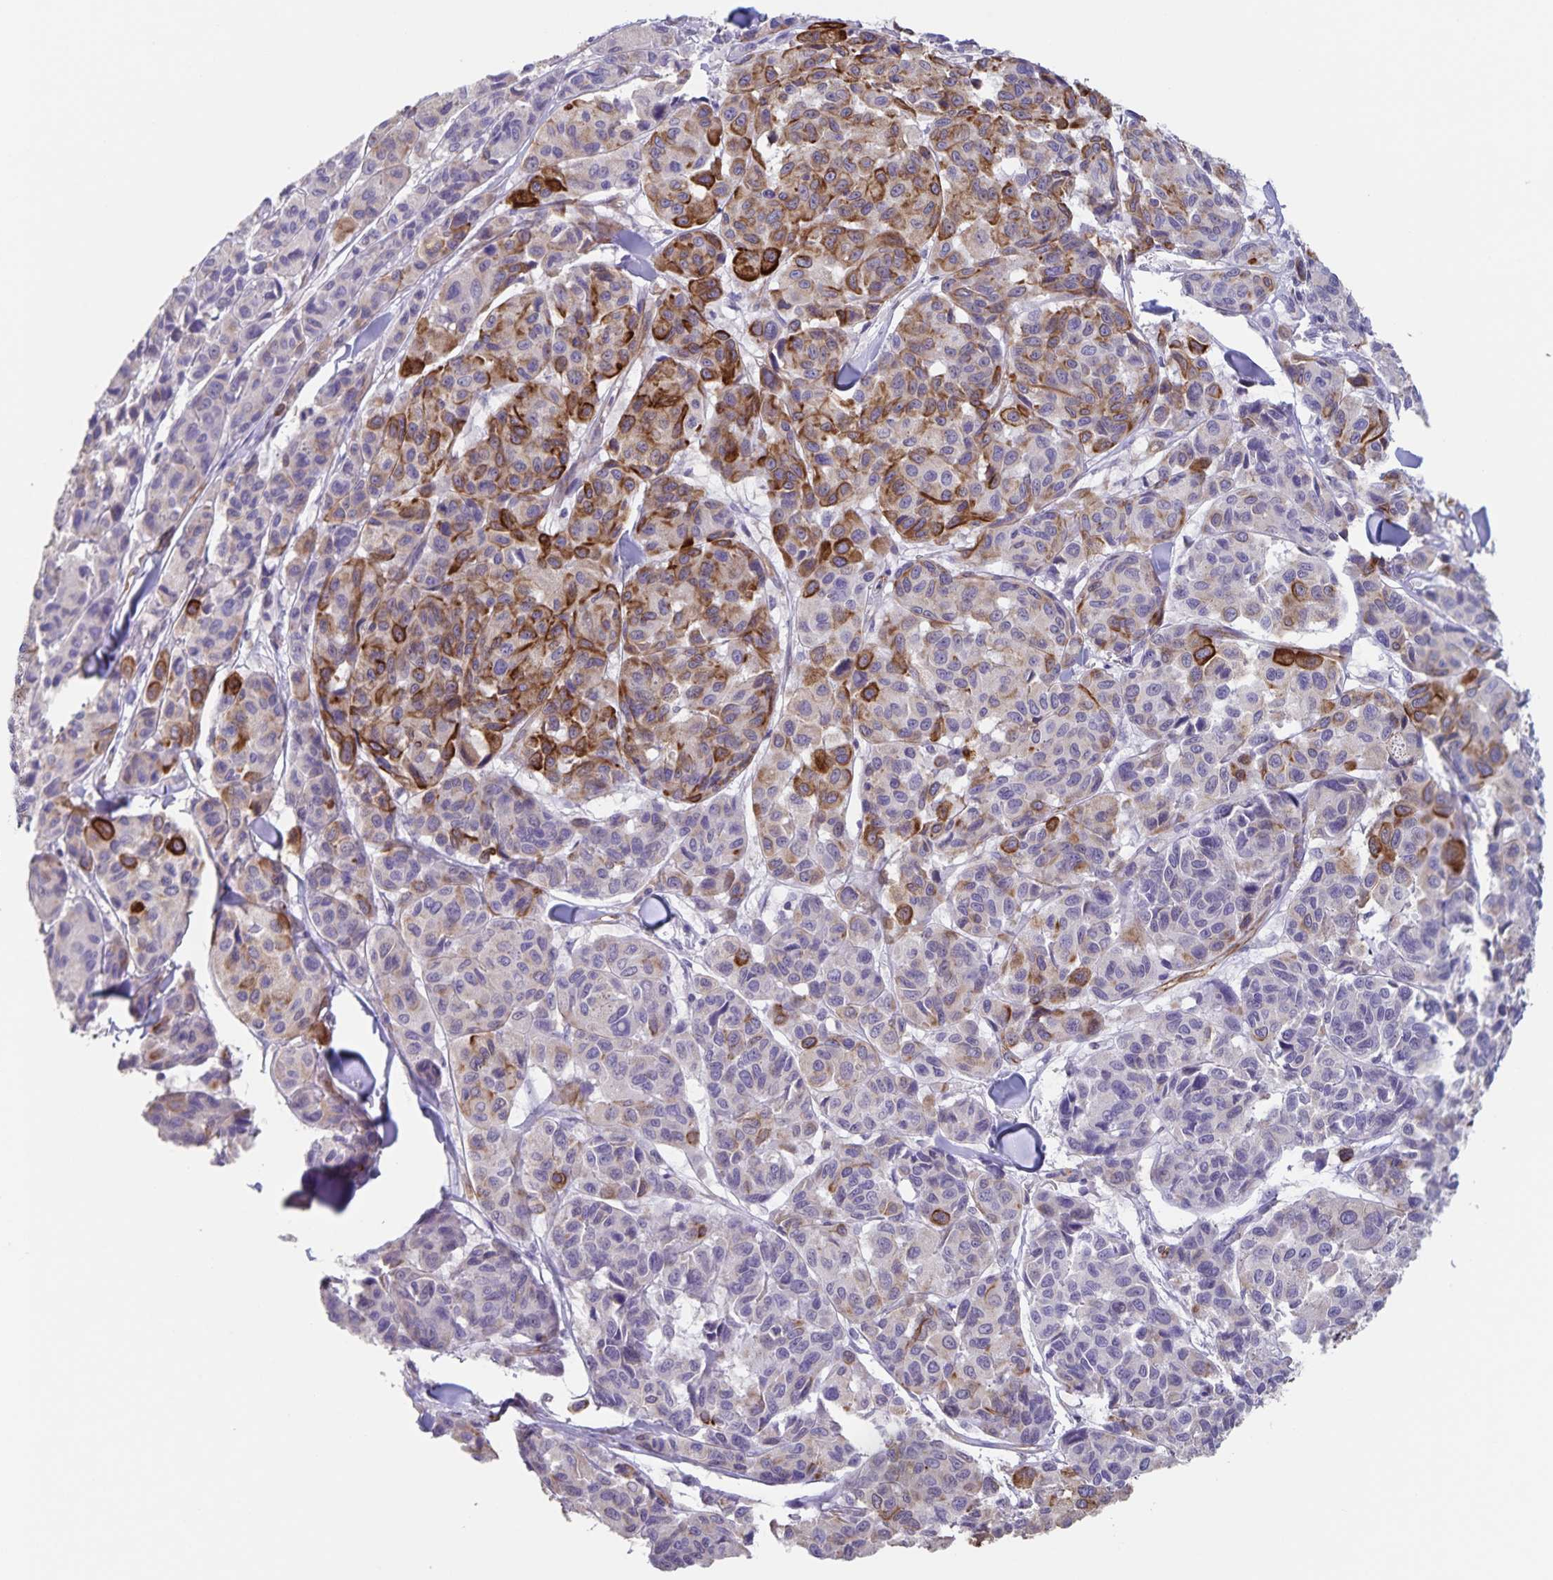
{"staining": {"intensity": "moderate", "quantity": "25%-75%", "location": "cytoplasmic/membranous"}, "tissue": "melanoma", "cell_type": "Tumor cells", "image_type": "cancer", "snomed": [{"axis": "morphology", "description": "Malignant melanoma, NOS"}, {"axis": "topography", "description": "Skin"}], "caption": "Moderate cytoplasmic/membranous positivity is appreciated in approximately 25%-75% of tumor cells in melanoma. (DAB (3,3'-diaminobenzidine) IHC, brown staining for protein, blue staining for nuclei).", "gene": "SYNM", "patient": {"sex": "female", "age": 66}}